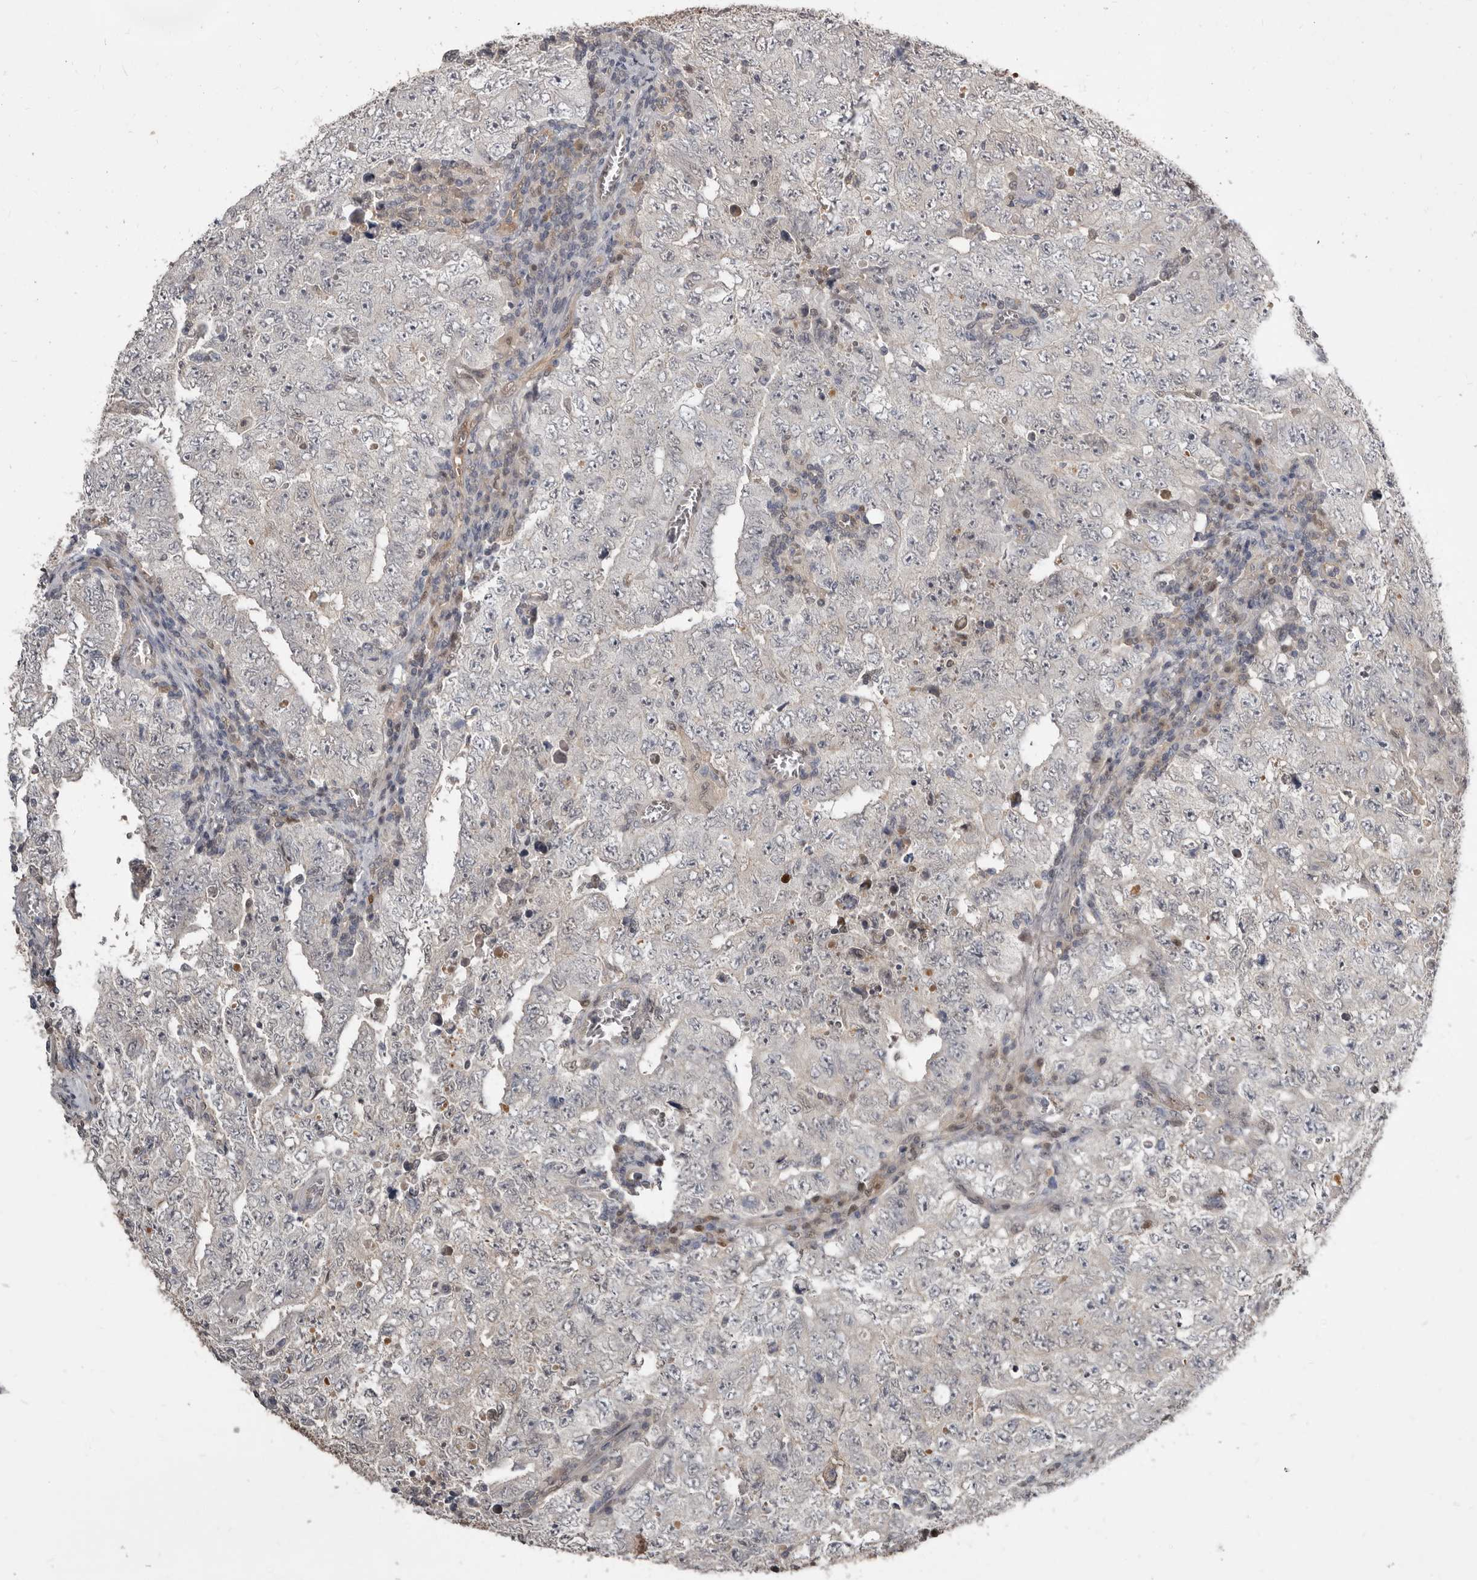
{"staining": {"intensity": "negative", "quantity": "none", "location": "none"}, "tissue": "testis cancer", "cell_type": "Tumor cells", "image_type": "cancer", "snomed": [{"axis": "morphology", "description": "Carcinoma, Embryonal, NOS"}, {"axis": "topography", "description": "Testis"}], "caption": "This is an IHC micrograph of human testis embryonal carcinoma. There is no staining in tumor cells.", "gene": "RBKS", "patient": {"sex": "male", "age": 26}}